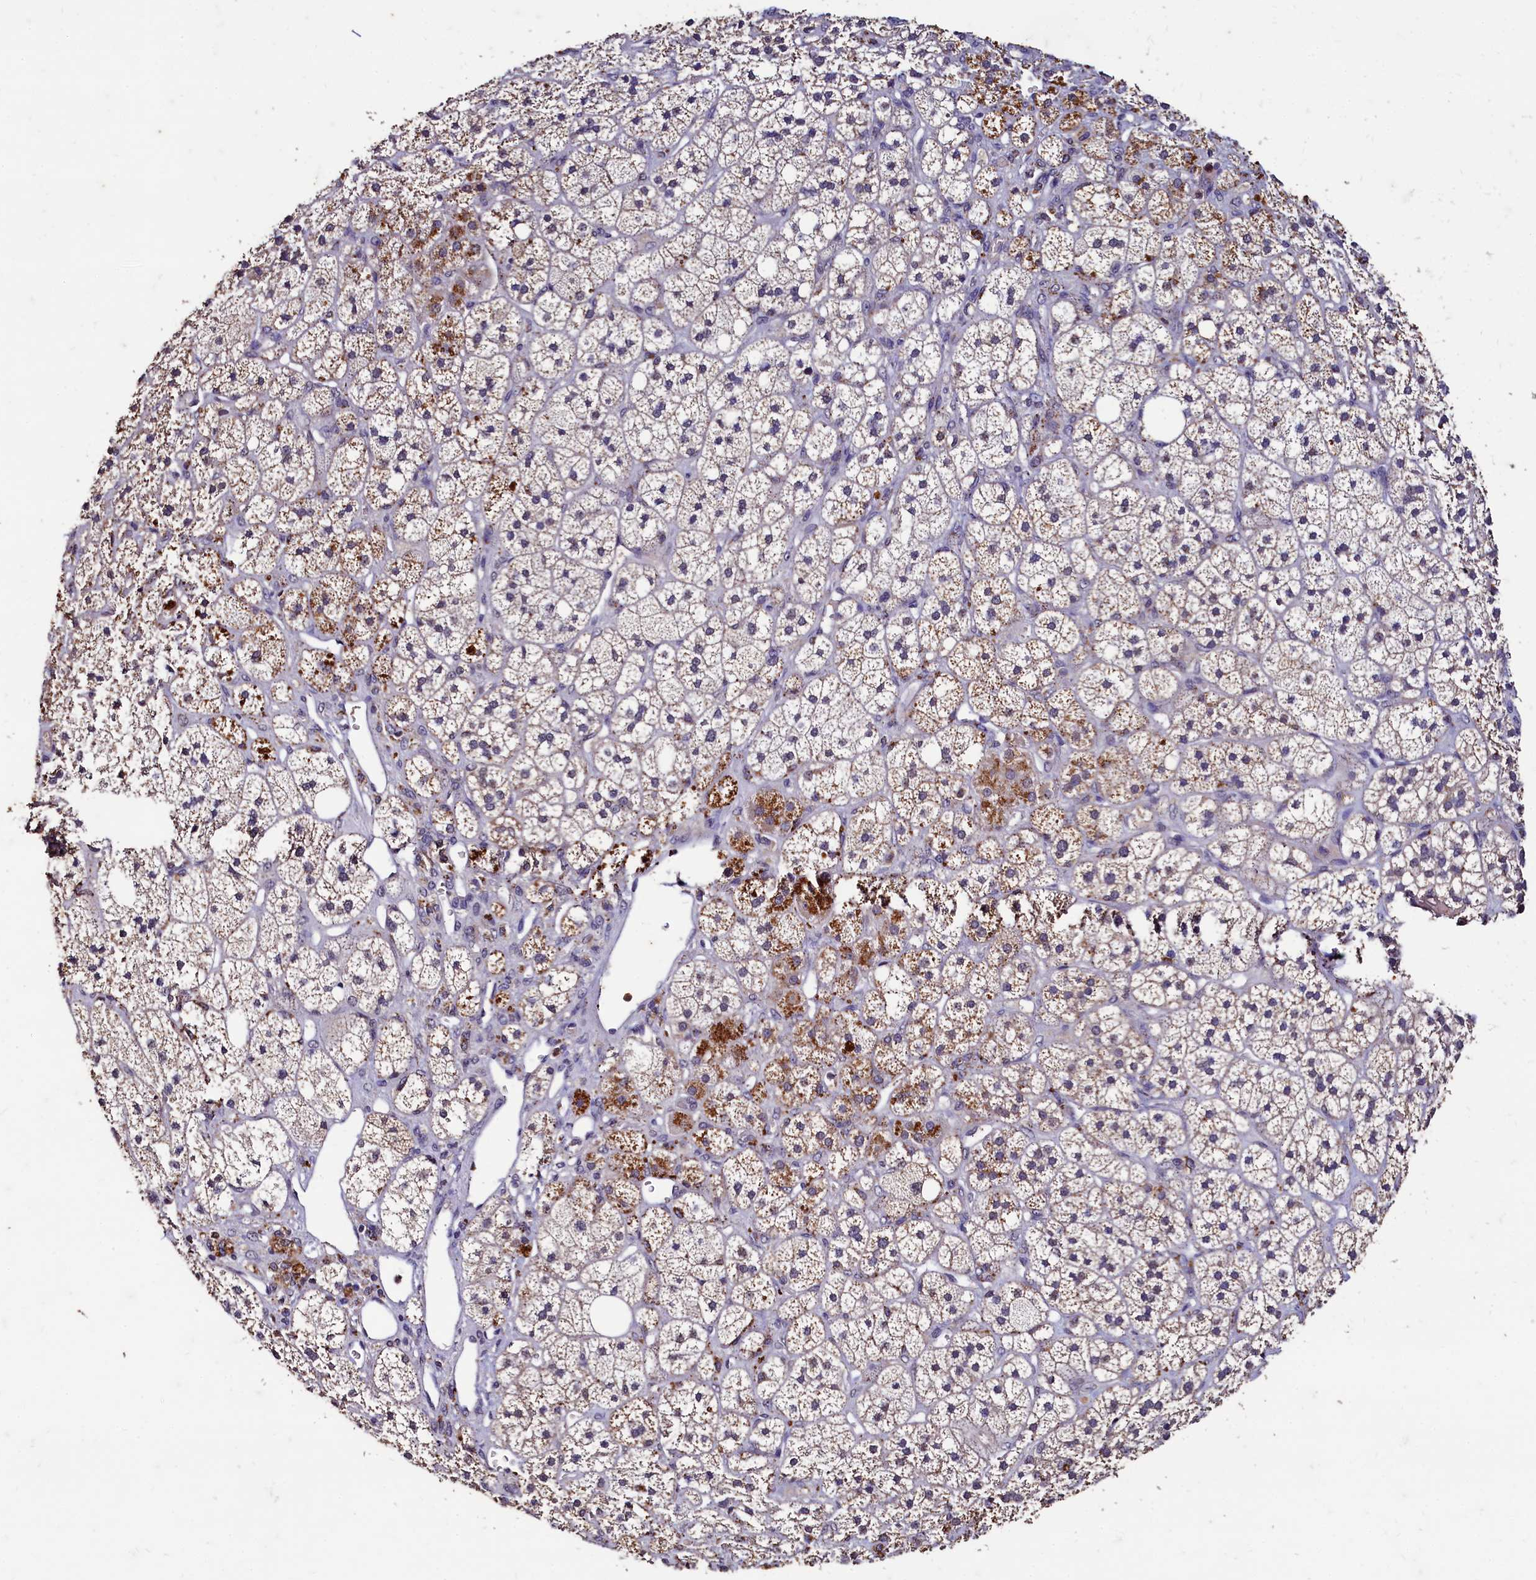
{"staining": {"intensity": "strong", "quantity": "<25%", "location": "cytoplasmic/membranous,nuclear"}, "tissue": "adrenal gland", "cell_type": "Glandular cells", "image_type": "normal", "snomed": [{"axis": "morphology", "description": "Normal tissue, NOS"}, {"axis": "topography", "description": "Adrenal gland"}], "caption": "A brown stain labels strong cytoplasmic/membranous,nuclear positivity of a protein in glandular cells of normal human adrenal gland.", "gene": "CSTPP1", "patient": {"sex": "male", "age": 61}}